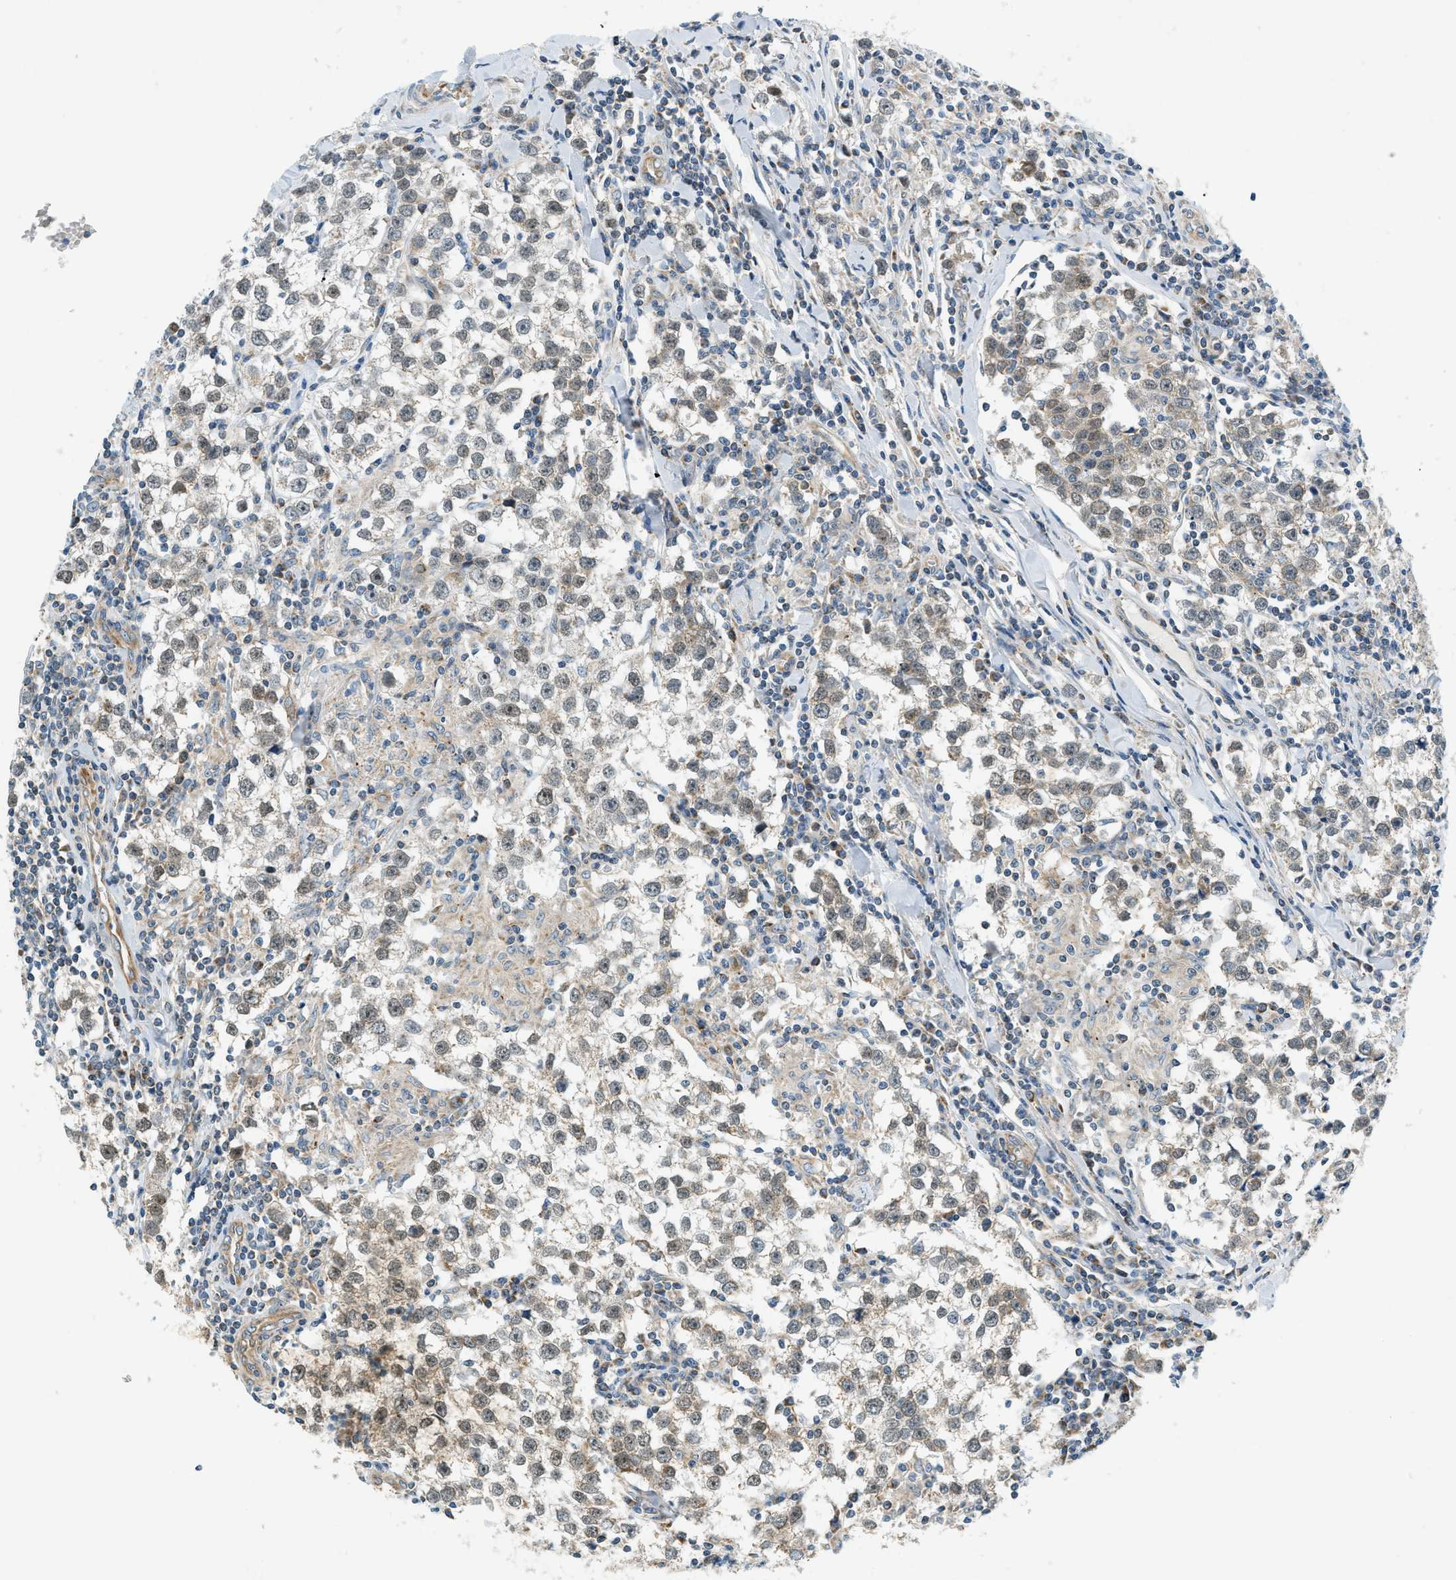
{"staining": {"intensity": "weak", "quantity": "<25%", "location": "cytoplasmic/membranous,nuclear"}, "tissue": "testis cancer", "cell_type": "Tumor cells", "image_type": "cancer", "snomed": [{"axis": "morphology", "description": "Seminoma, NOS"}, {"axis": "morphology", "description": "Carcinoma, Embryonal, NOS"}, {"axis": "topography", "description": "Testis"}], "caption": "Immunohistochemical staining of human testis cancer (seminoma) exhibits no significant staining in tumor cells.", "gene": "PIGG", "patient": {"sex": "male", "age": 36}}